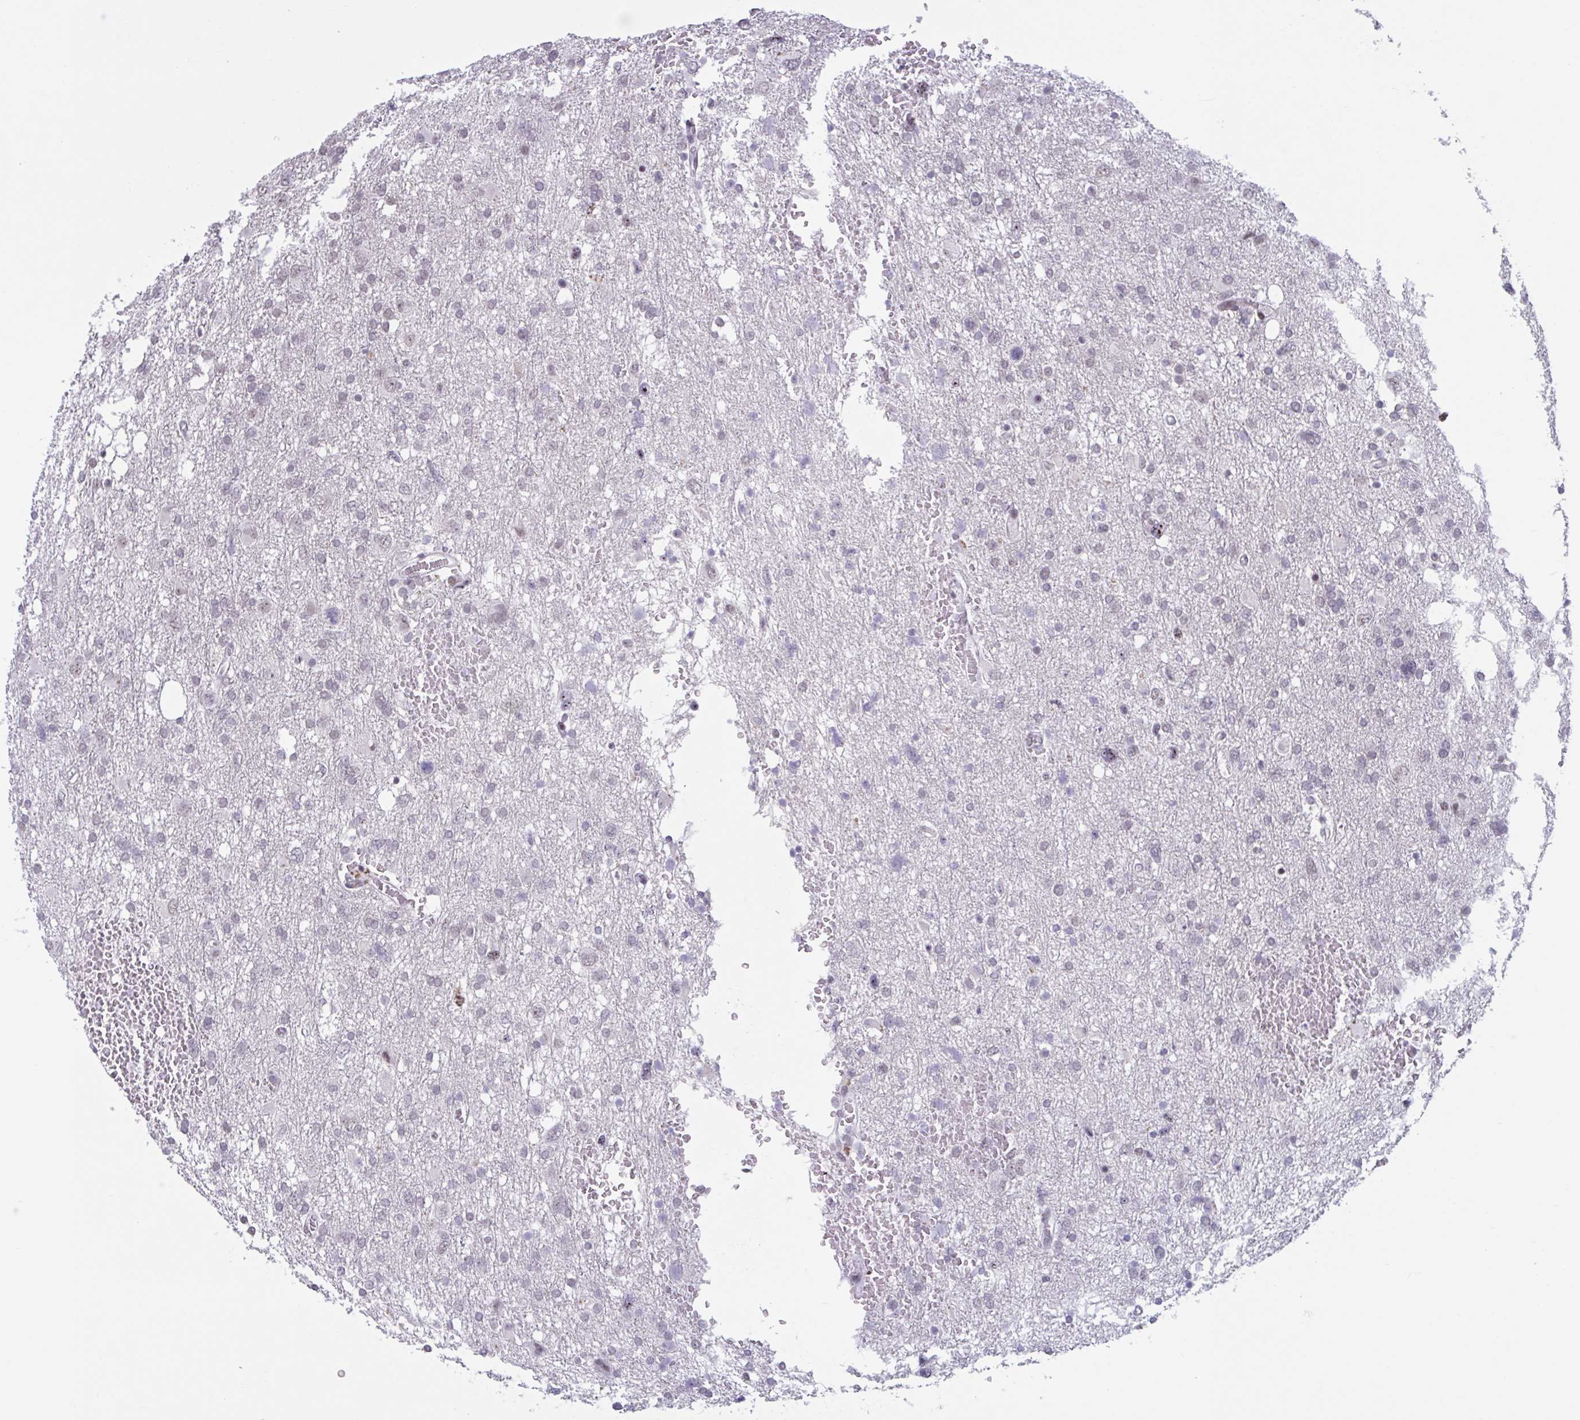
{"staining": {"intensity": "negative", "quantity": "none", "location": "none"}, "tissue": "glioma", "cell_type": "Tumor cells", "image_type": "cancer", "snomed": [{"axis": "morphology", "description": "Glioma, malignant, High grade"}, {"axis": "topography", "description": "Brain"}], "caption": "There is no significant staining in tumor cells of malignant glioma (high-grade).", "gene": "HSD17B6", "patient": {"sex": "male", "age": 61}}